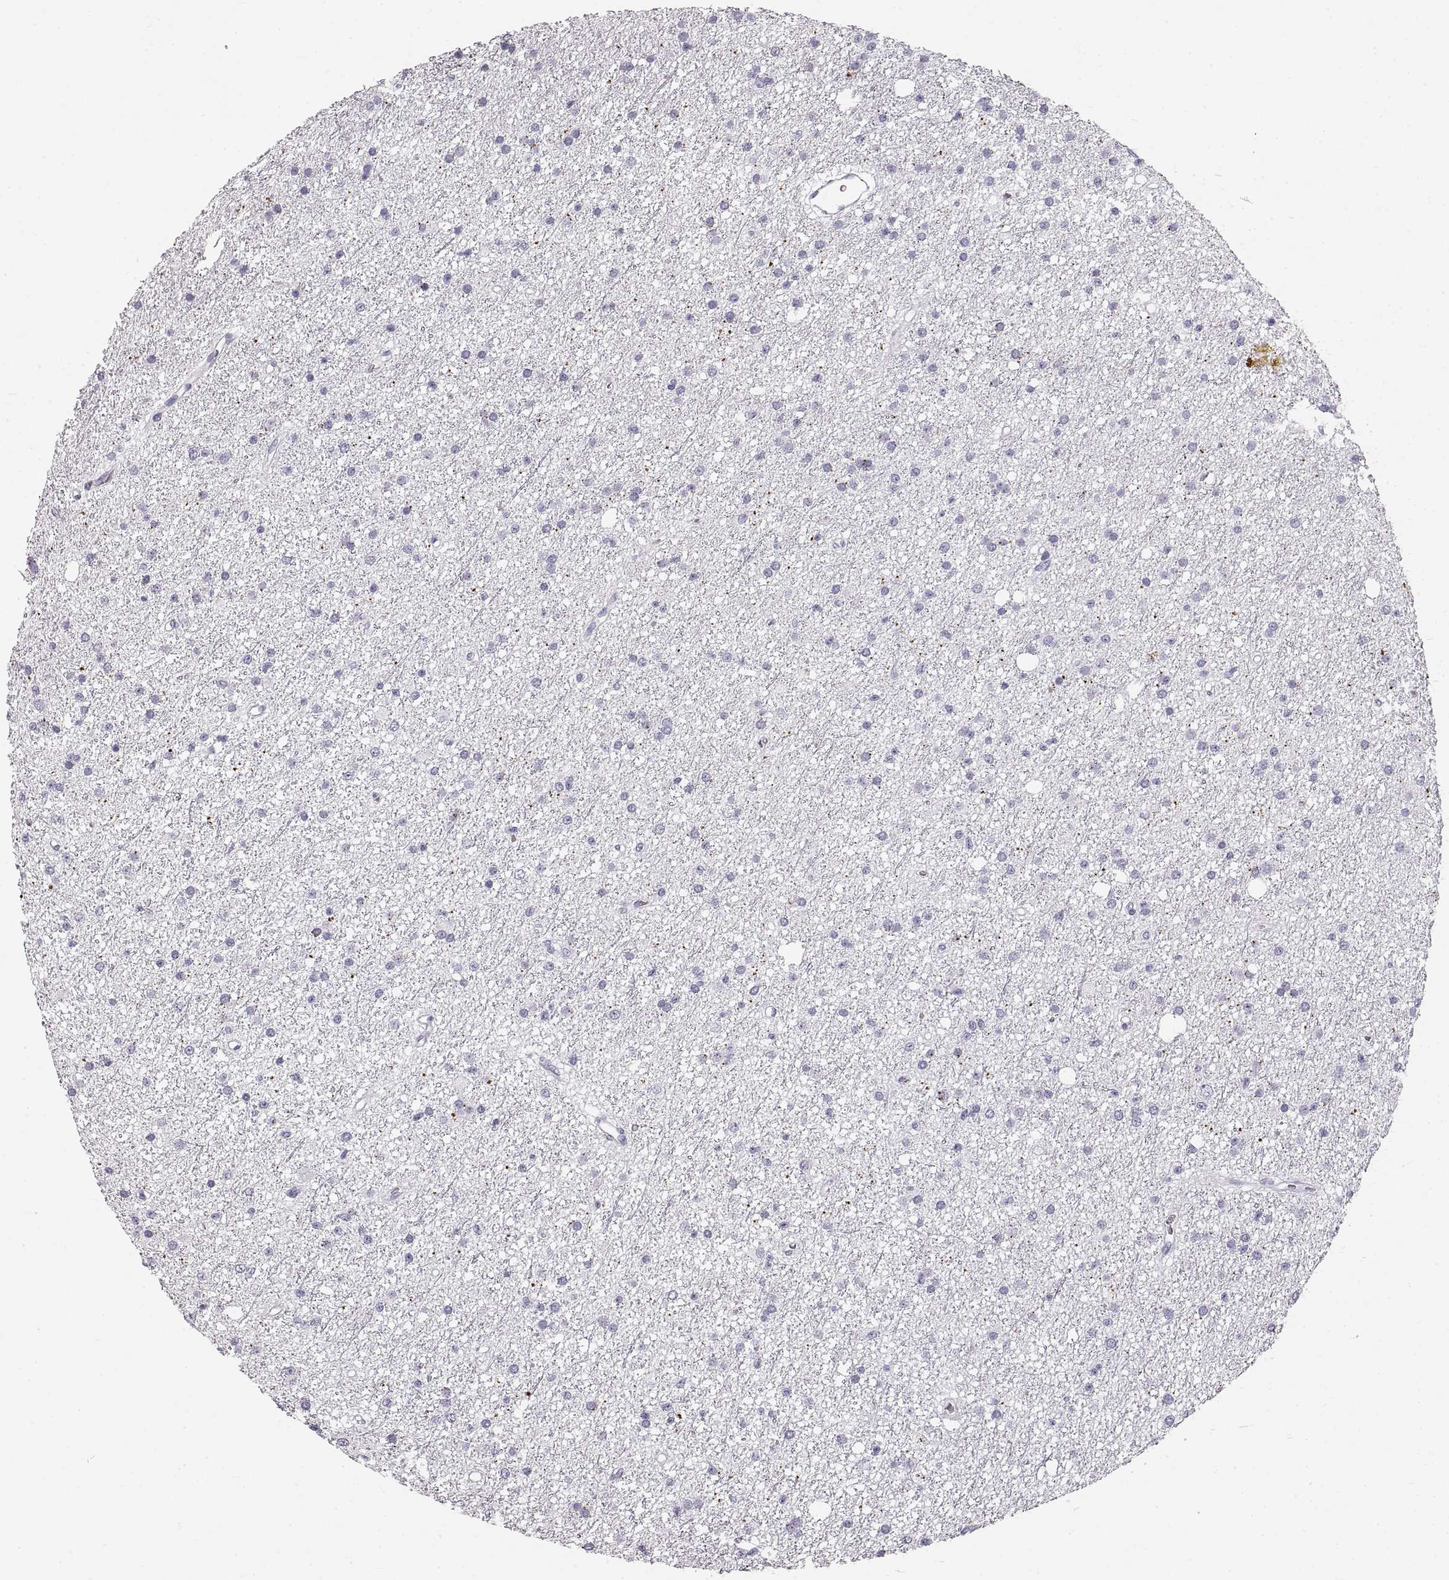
{"staining": {"intensity": "negative", "quantity": "none", "location": "none"}, "tissue": "glioma", "cell_type": "Tumor cells", "image_type": "cancer", "snomed": [{"axis": "morphology", "description": "Glioma, malignant, Low grade"}, {"axis": "topography", "description": "Brain"}], "caption": "Photomicrograph shows no significant protein expression in tumor cells of malignant glioma (low-grade).", "gene": "CRYAA", "patient": {"sex": "male", "age": 27}}